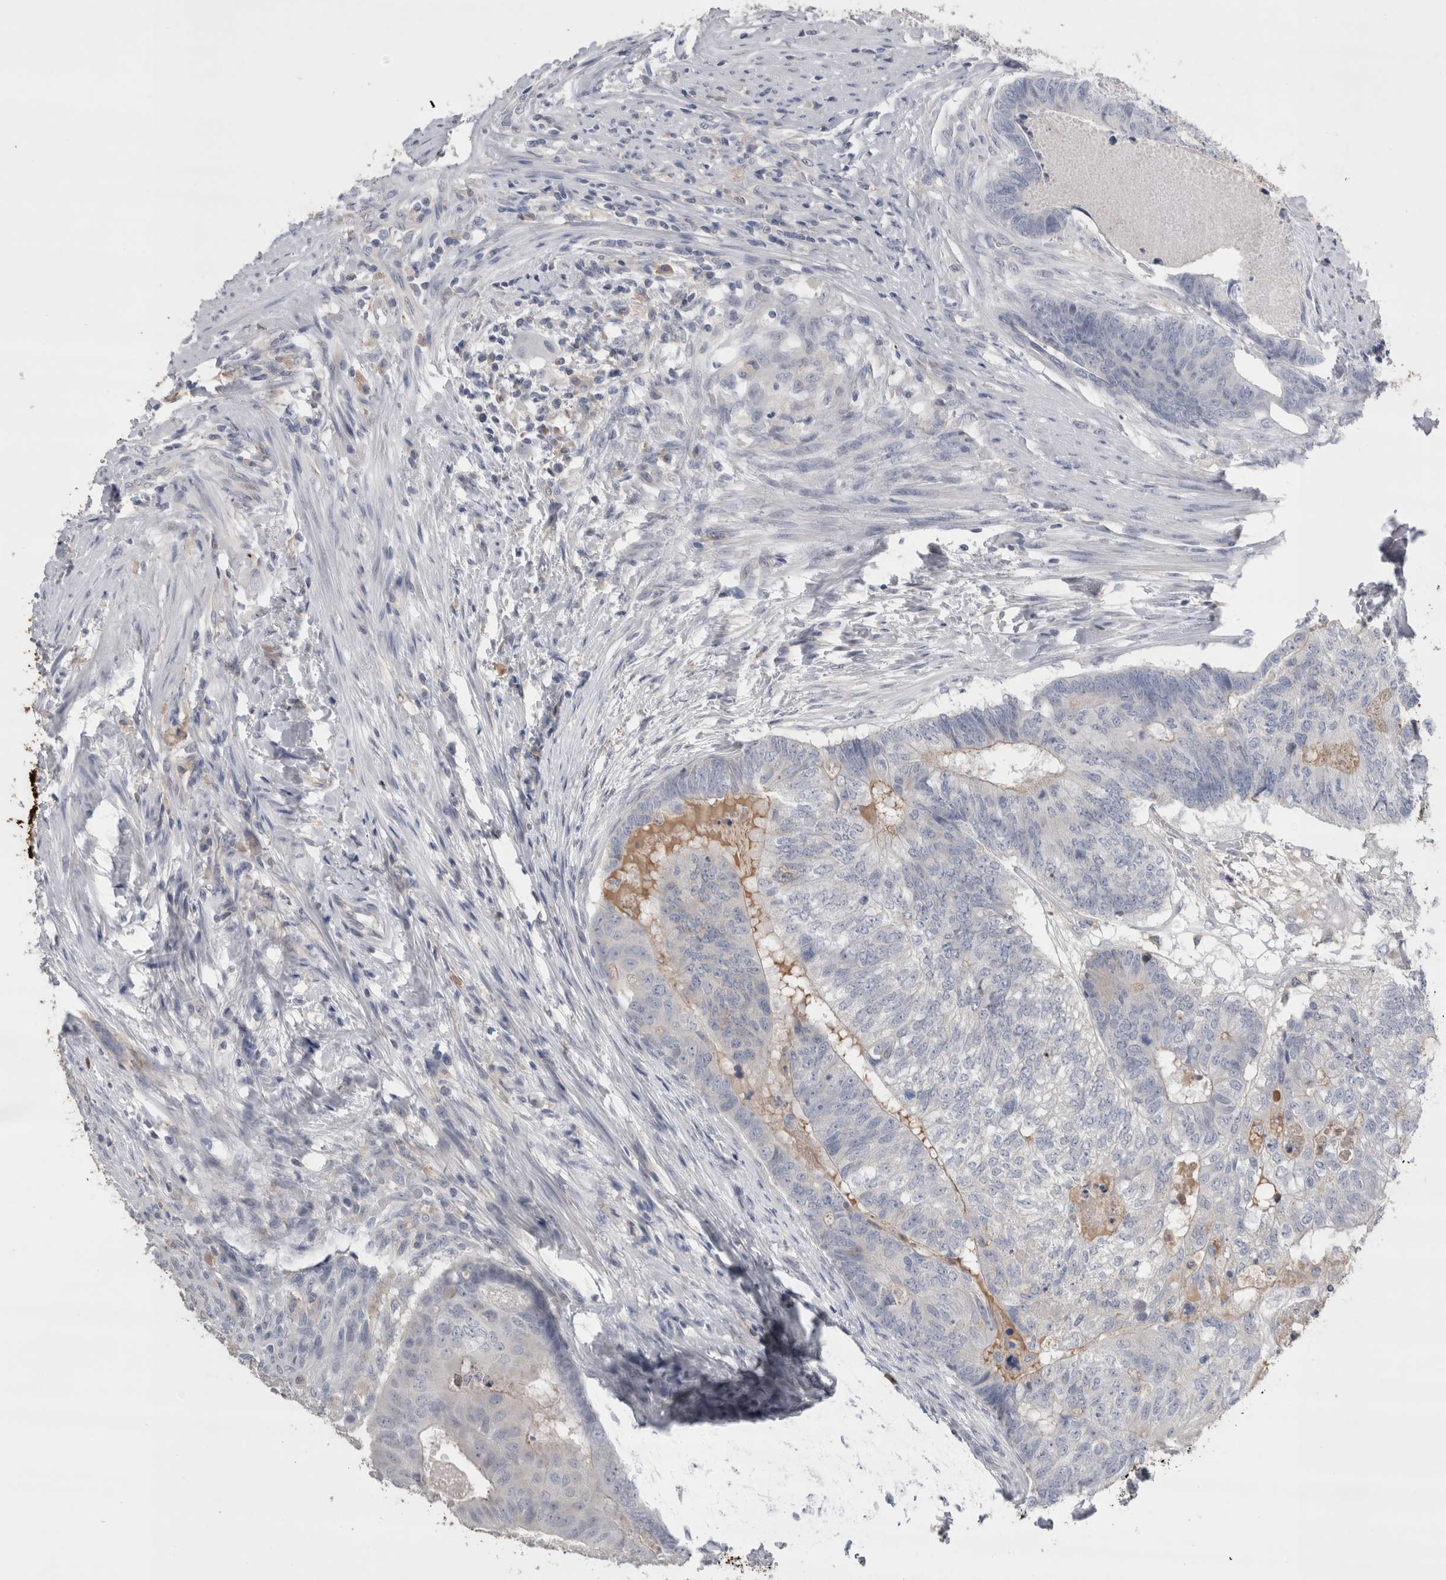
{"staining": {"intensity": "negative", "quantity": "none", "location": "none"}, "tissue": "colorectal cancer", "cell_type": "Tumor cells", "image_type": "cancer", "snomed": [{"axis": "morphology", "description": "Adenocarcinoma, NOS"}, {"axis": "topography", "description": "Colon"}], "caption": "Tumor cells are negative for protein expression in human colorectal cancer (adenocarcinoma).", "gene": "REG1A", "patient": {"sex": "female", "age": 67}}